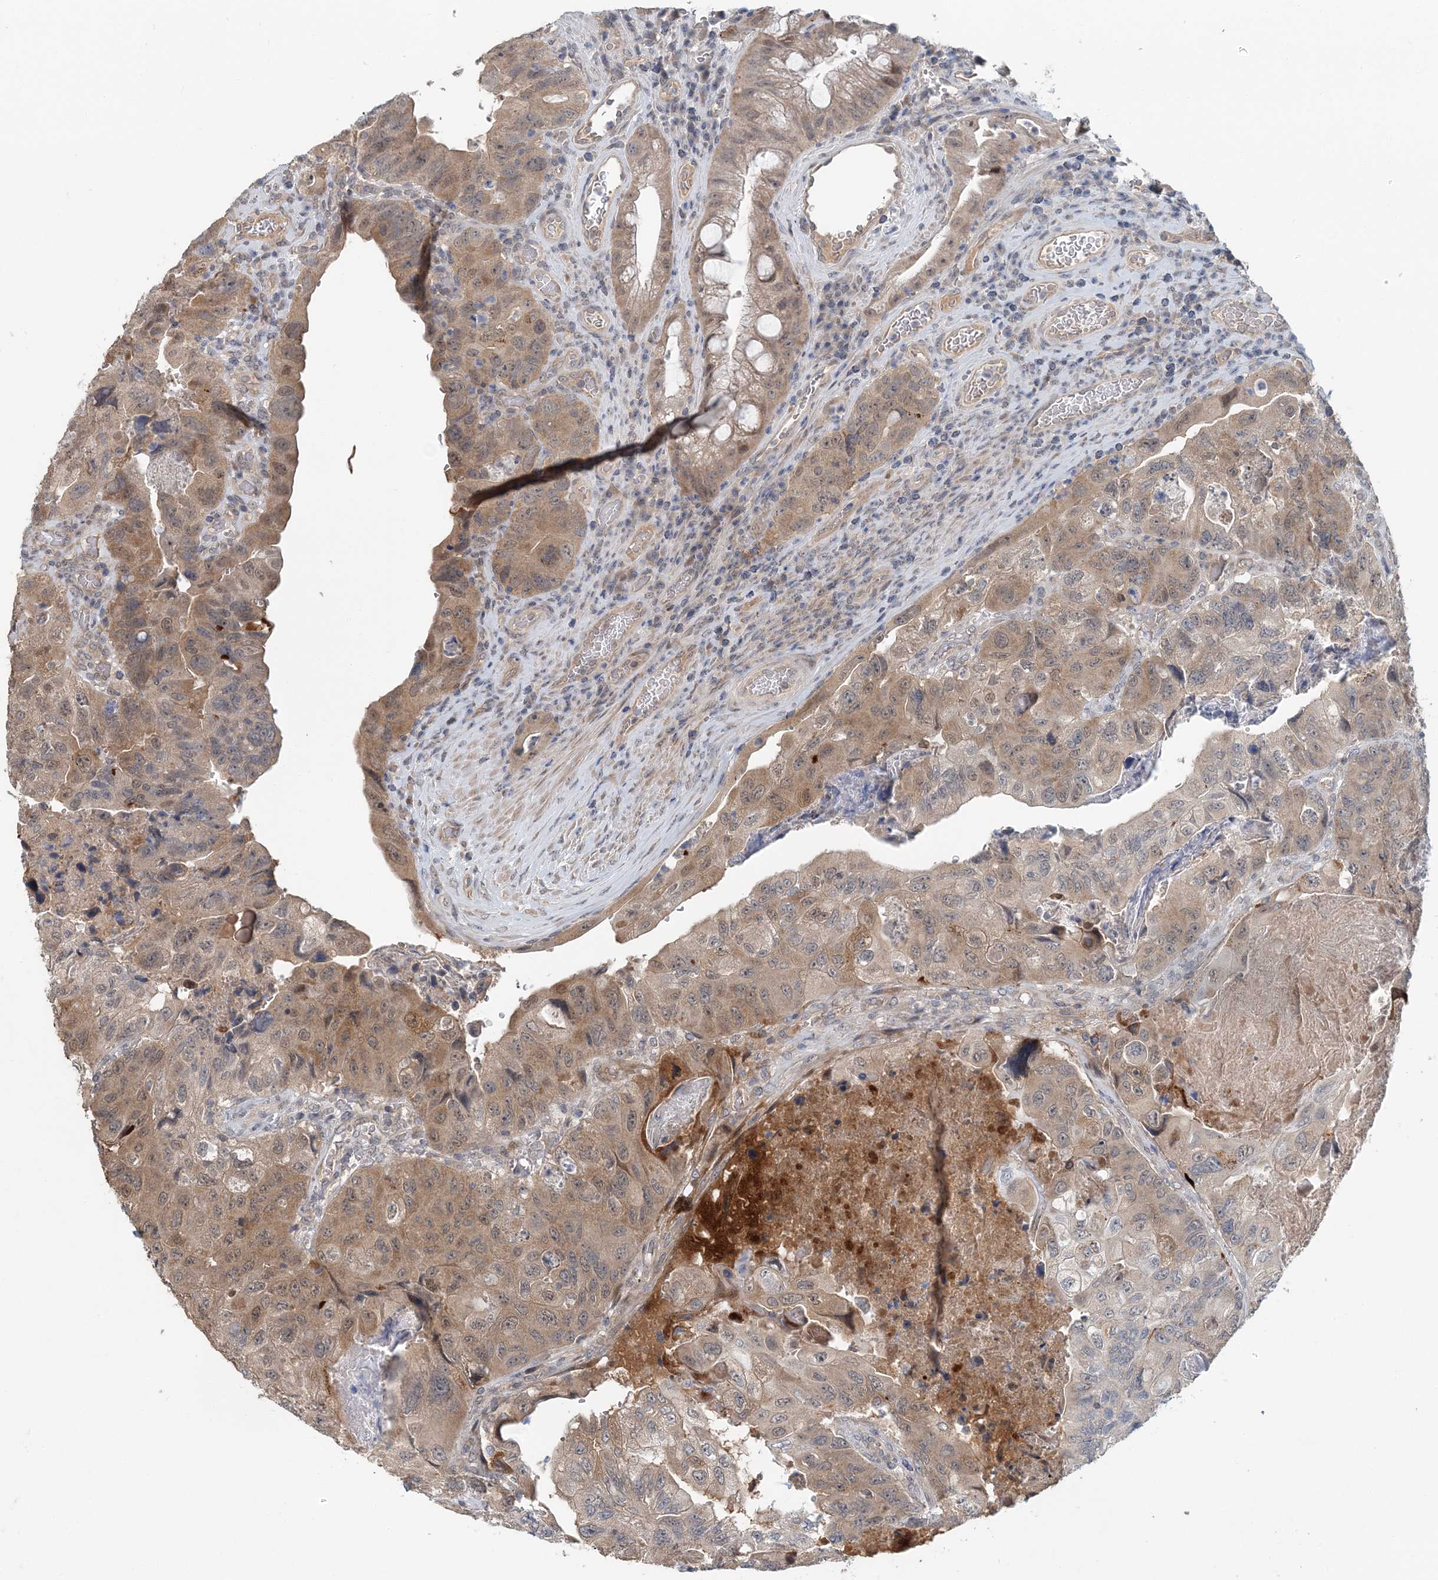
{"staining": {"intensity": "weak", "quantity": ">75%", "location": "cytoplasmic/membranous"}, "tissue": "colorectal cancer", "cell_type": "Tumor cells", "image_type": "cancer", "snomed": [{"axis": "morphology", "description": "Adenocarcinoma, NOS"}, {"axis": "topography", "description": "Rectum"}], "caption": "There is low levels of weak cytoplasmic/membranous expression in tumor cells of colorectal cancer (adenocarcinoma), as demonstrated by immunohistochemical staining (brown color).", "gene": "RNF25", "patient": {"sex": "male", "age": 63}}